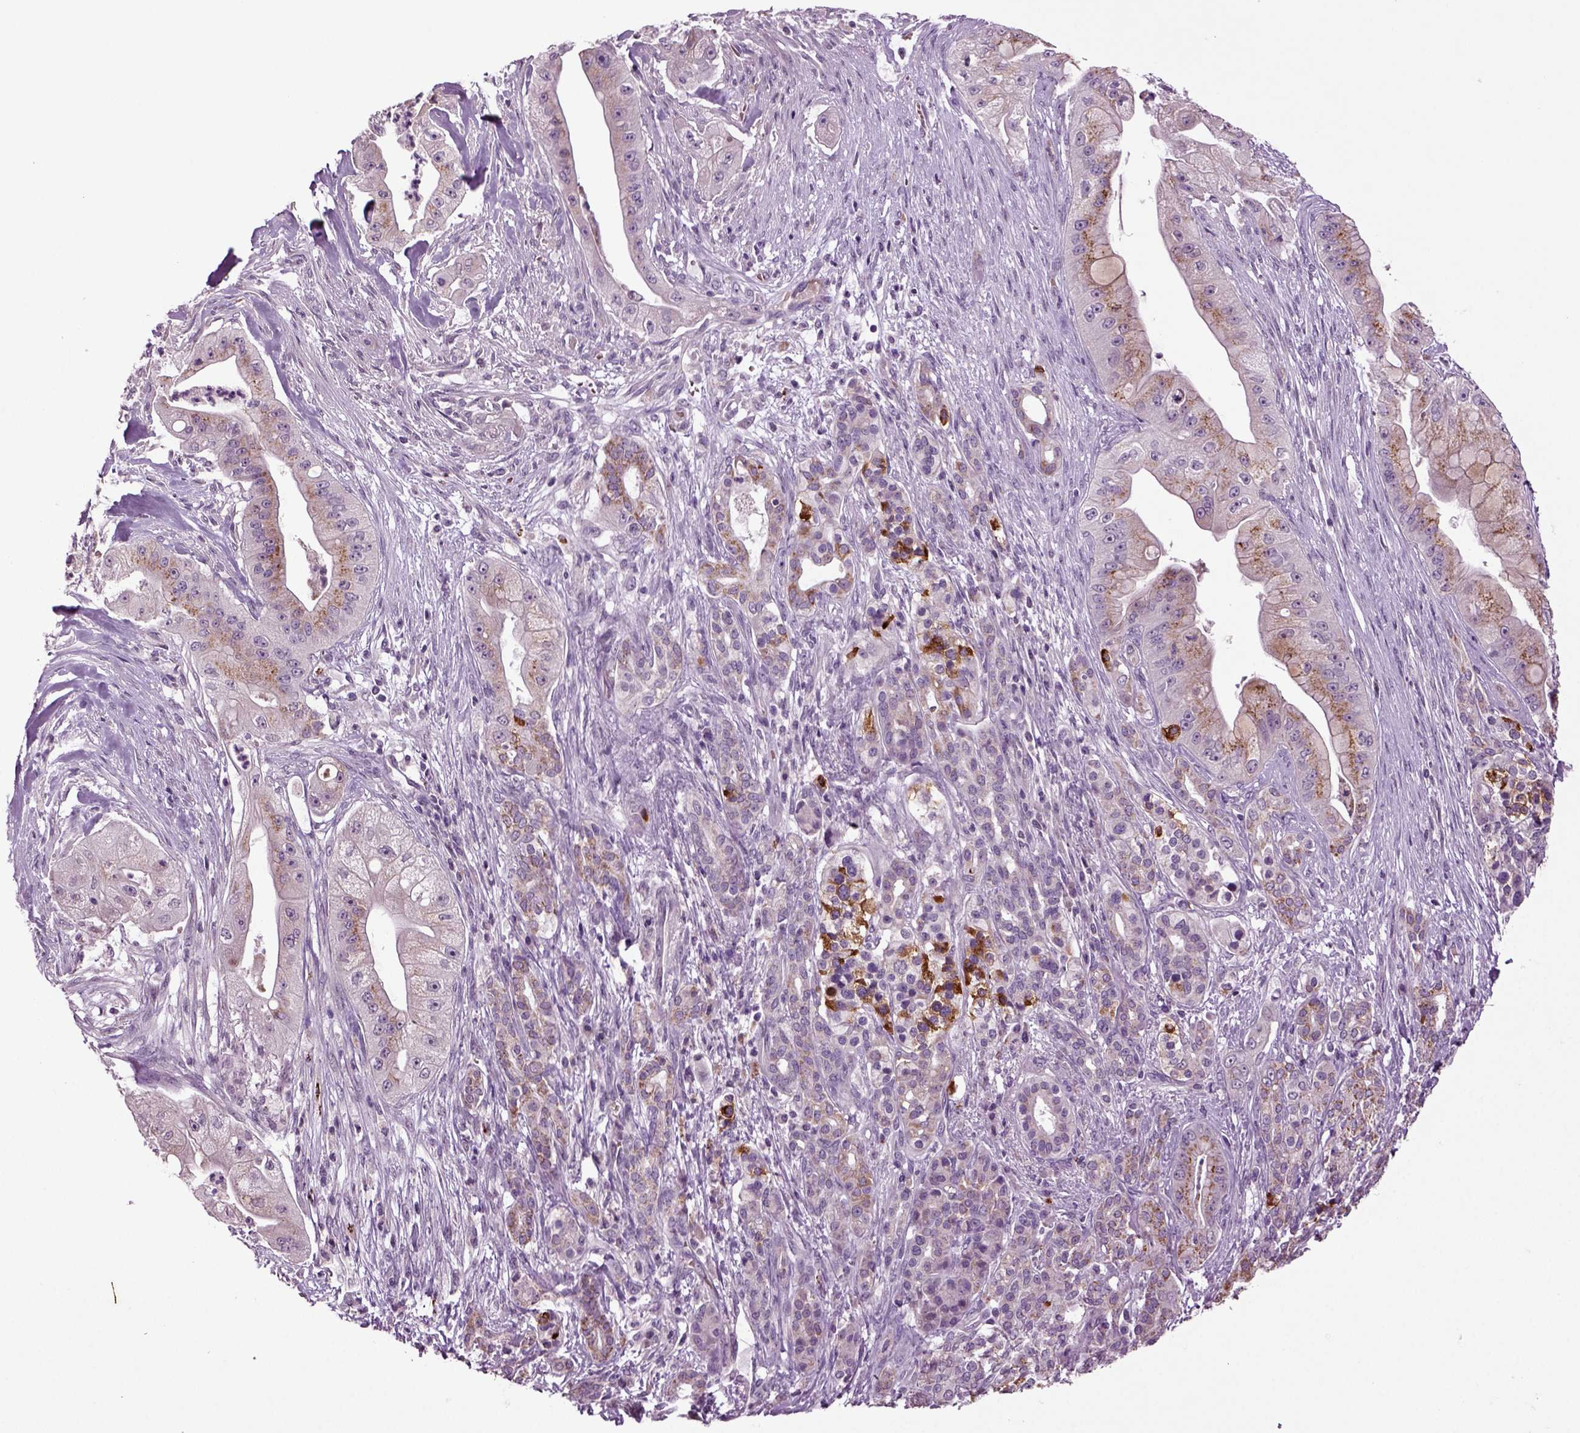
{"staining": {"intensity": "strong", "quantity": "<25%", "location": "cytoplasmic/membranous"}, "tissue": "pancreatic cancer", "cell_type": "Tumor cells", "image_type": "cancer", "snomed": [{"axis": "morphology", "description": "Normal tissue, NOS"}, {"axis": "morphology", "description": "Inflammation, NOS"}, {"axis": "morphology", "description": "Adenocarcinoma, NOS"}, {"axis": "topography", "description": "Pancreas"}], "caption": "Immunohistochemistry image of human pancreatic adenocarcinoma stained for a protein (brown), which displays medium levels of strong cytoplasmic/membranous expression in about <25% of tumor cells.", "gene": "SLC17A6", "patient": {"sex": "male", "age": 57}}